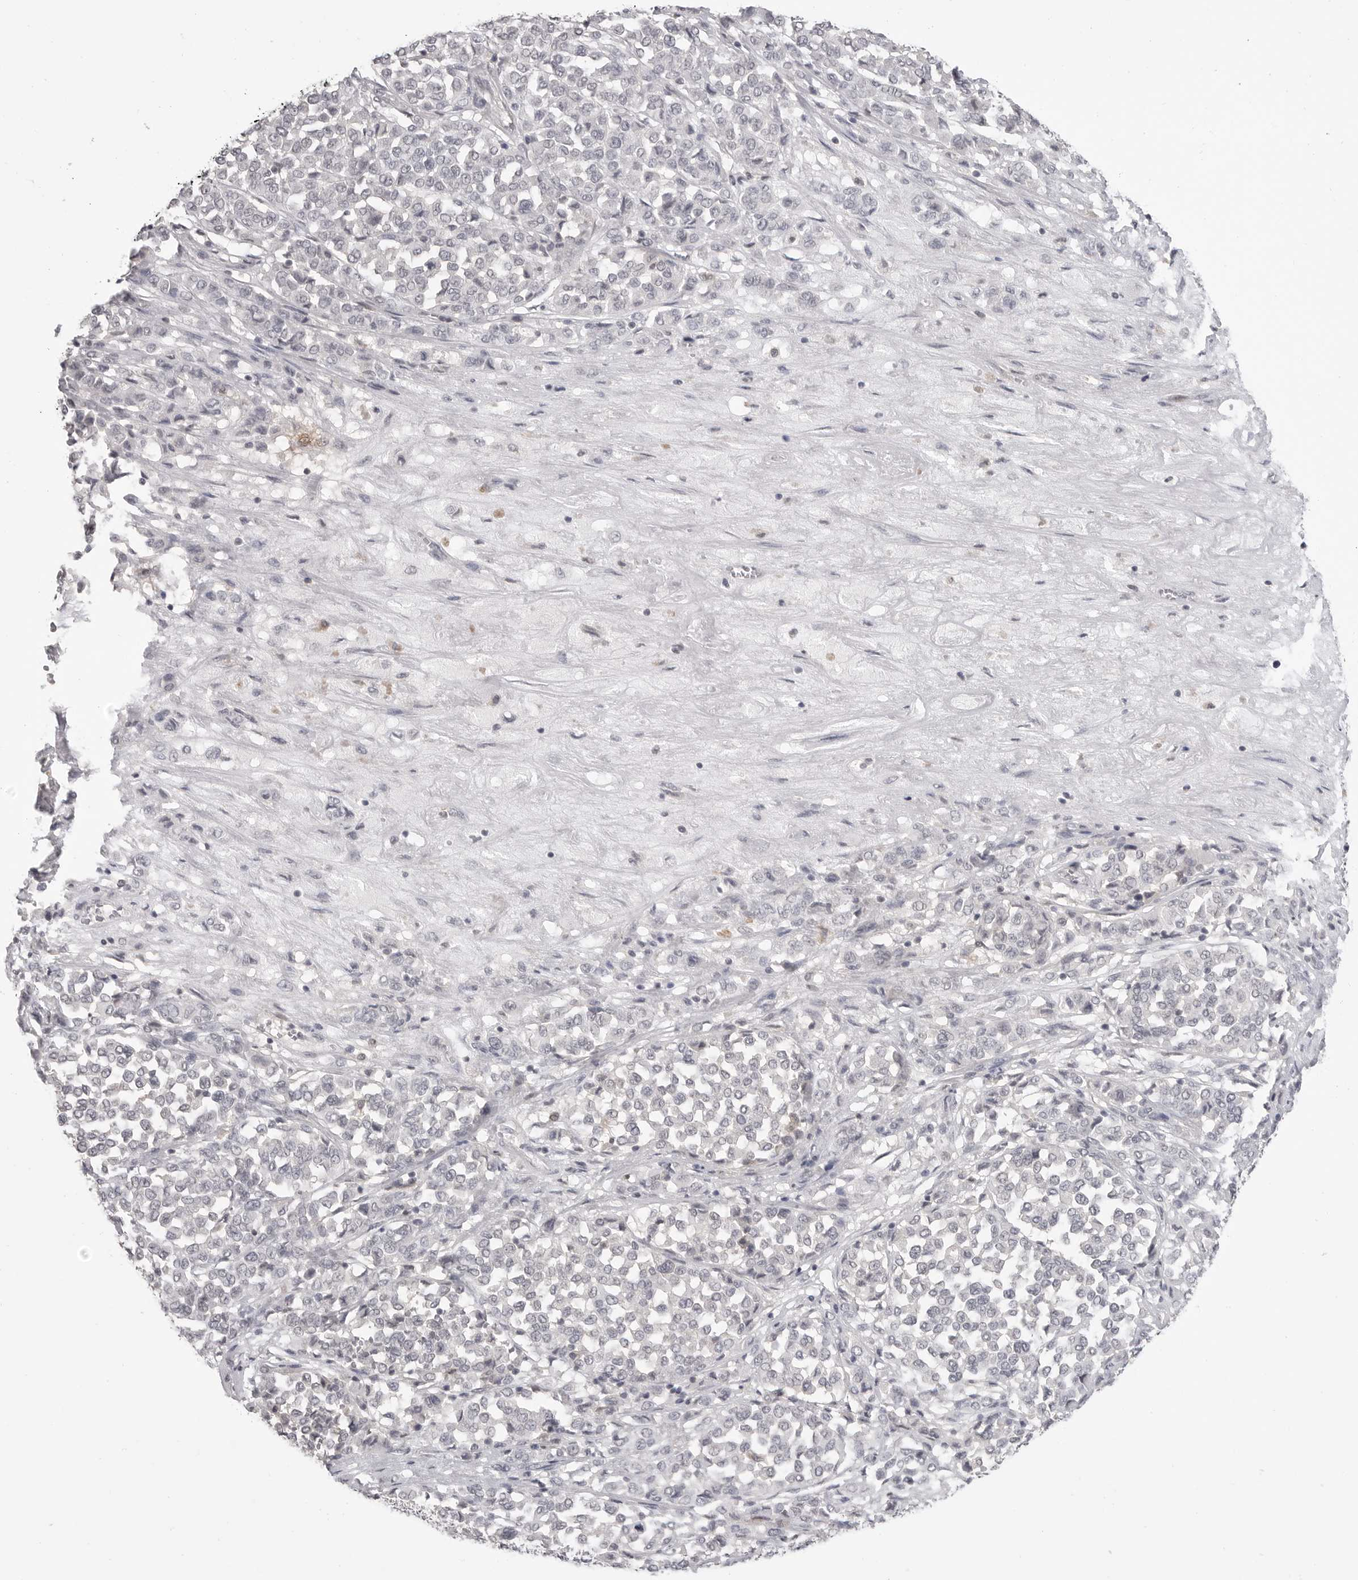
{"staining": {"intensity": "negative", "quantity": "none", "location": "none"}, "tissue": "melanoma", "cell_type": "Tumor cells", "image_type": "cancer", "snomed": [{"axis": "morphology", "description": "Malignant melanoma, Metastatic site"}, {"axis": "topography", "description": "Pancreas"}], "caption": "Malignant melanoma (metastatic site) stained for a protein using immunohistochemistry (IHC) demonstrates no staining tumor cells.", "gene": "IFNGR1", "patient": {"sex": "female", "age": 30}}